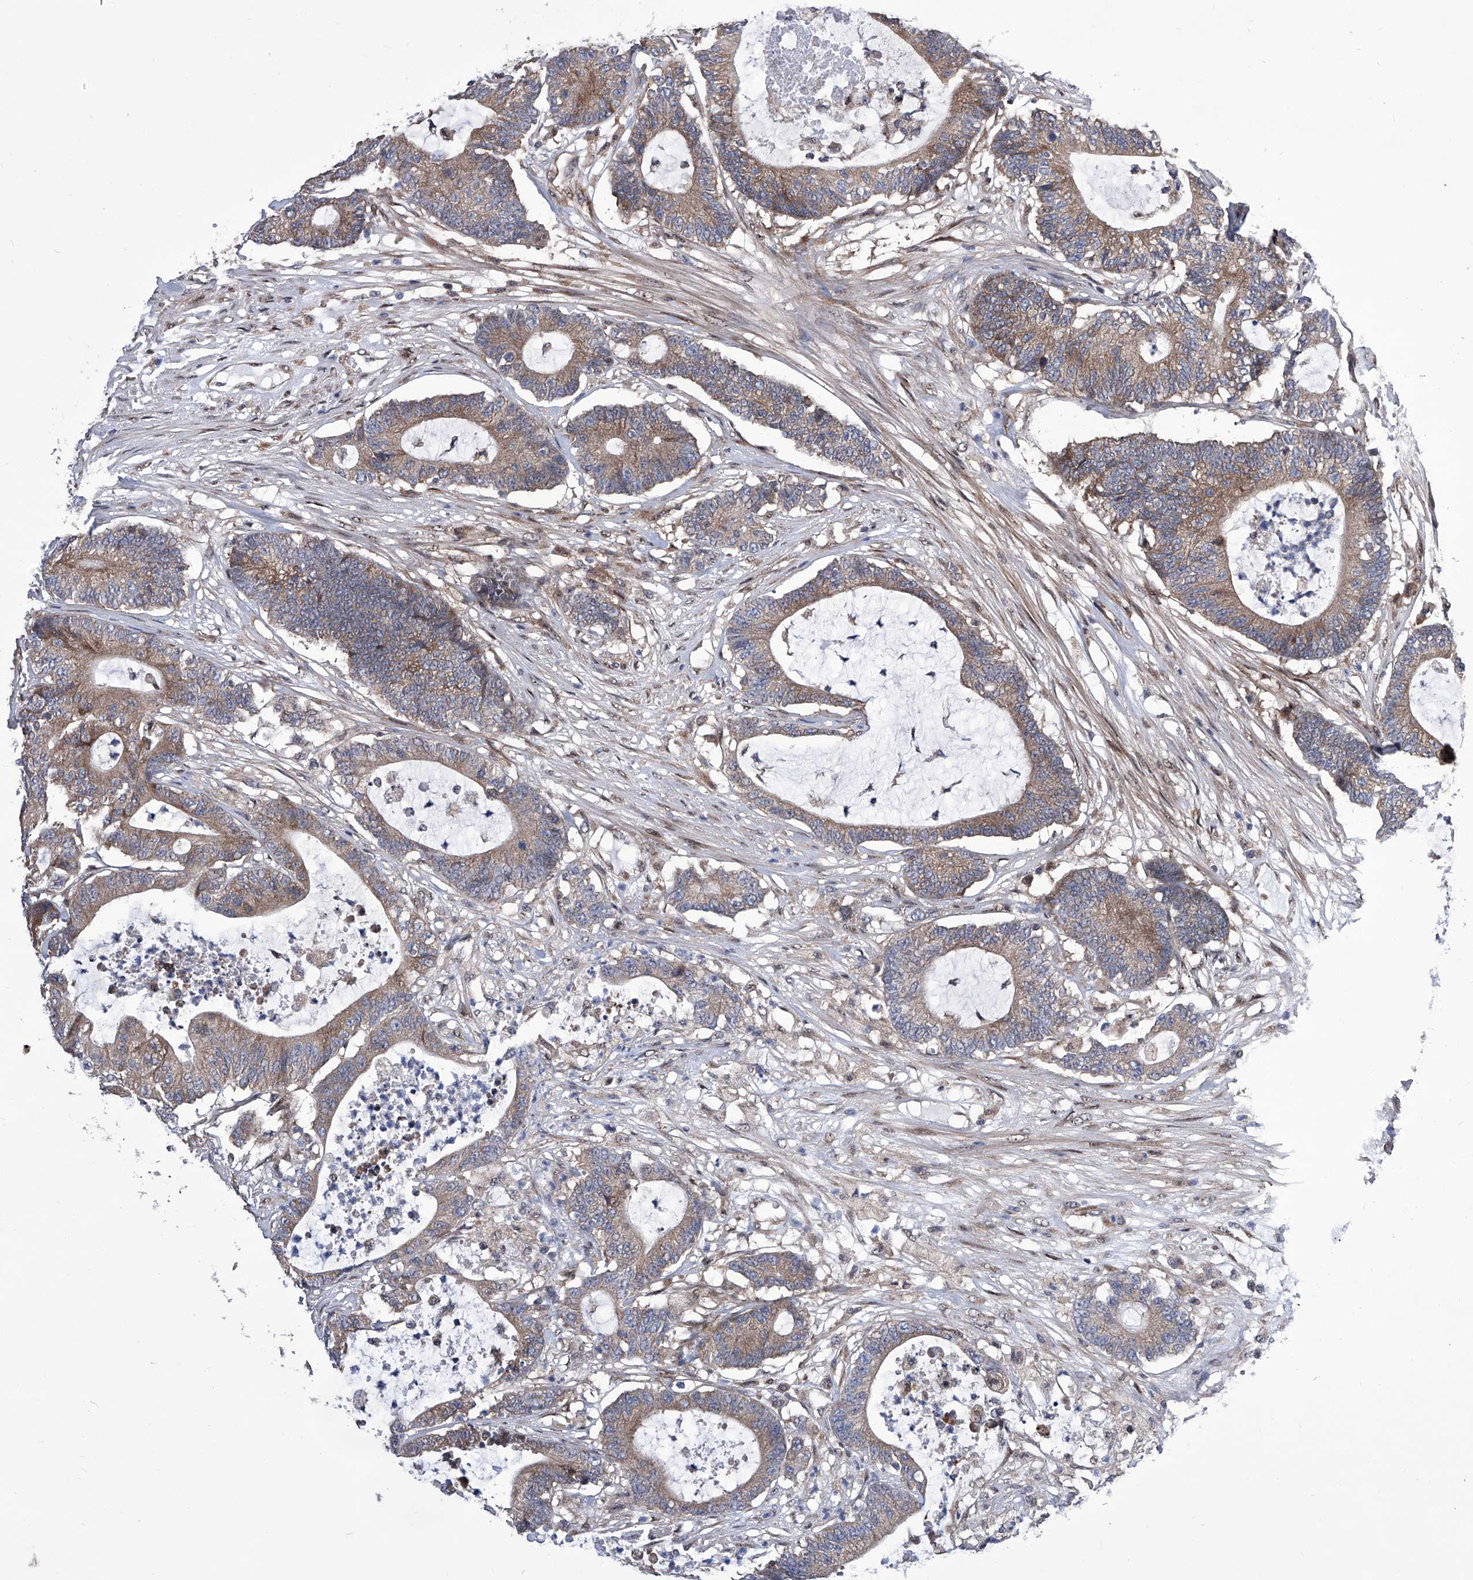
{"staining": {"intensity": "moderate", "quantity": ">75%", "location": "cytoplasmic/membranous"}, "tissue": "colorectal cancer", "cell_type": "Tumor cells", "image_type": "cancer", "snomed": [{"axis": "morphology", "description": "Adenocarcinoma, NOS"}, {"axis": "topography", "description": "Colon"}], "caption": "Brown immunohistochemical staining in human colorectal cancer displays moderate cytoplasmic/membranous expression in about >75% of tumor cells. (DAB (3,3'-diaminobenzidine) IHC, brown staining for protein, blue staining for nuclei).", "gene": "KTI12", "patient": {"sex": "female", "age": 84}}